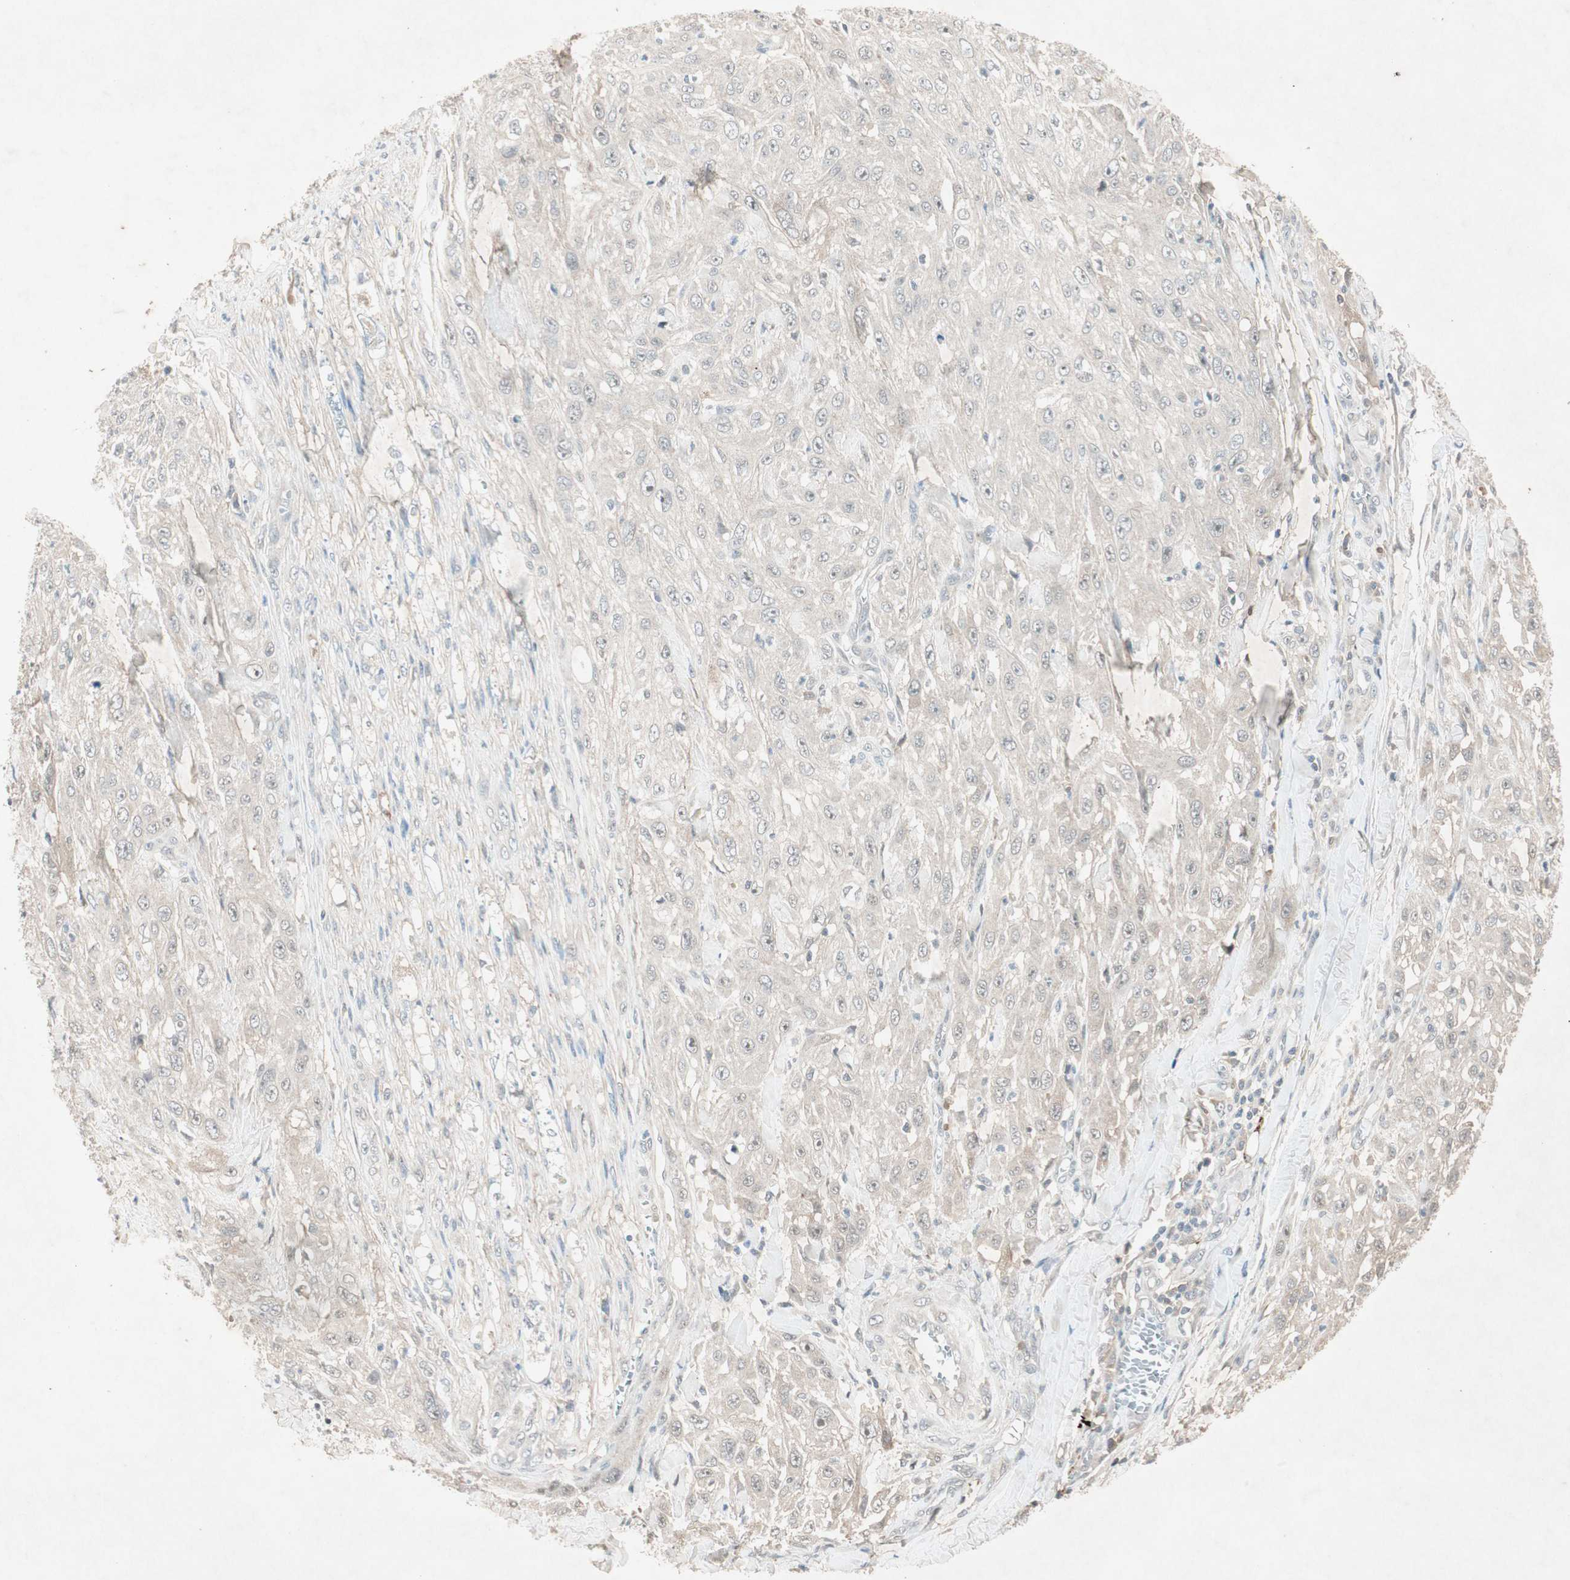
{"staining": {"intensity": "negative", "quantity": "none", "location": "none"}, "tissue": "skin cancer", "cell_type": "Tumor cells", "image_type": "cancer", "snomed": [{"axis": "morphology", "description": "Squamous cell carcinoma, NOS"}, {"axis": "morphology", "description": "Squamous cell carcinoma, metastatic, NOS"}, {"axis": "topography", "description": "Skin"}, {"axis": "topography", "description": "Lymph node"}], "caption": "DAB immunohistochemical staining of human metastatic squamous cell carcinoma (skin) displays no significant positivity in tumor cells. (DAB IHC, high magnification).", "gene": "RNGTT", "patient": {"sex": "male", "age": 75}}